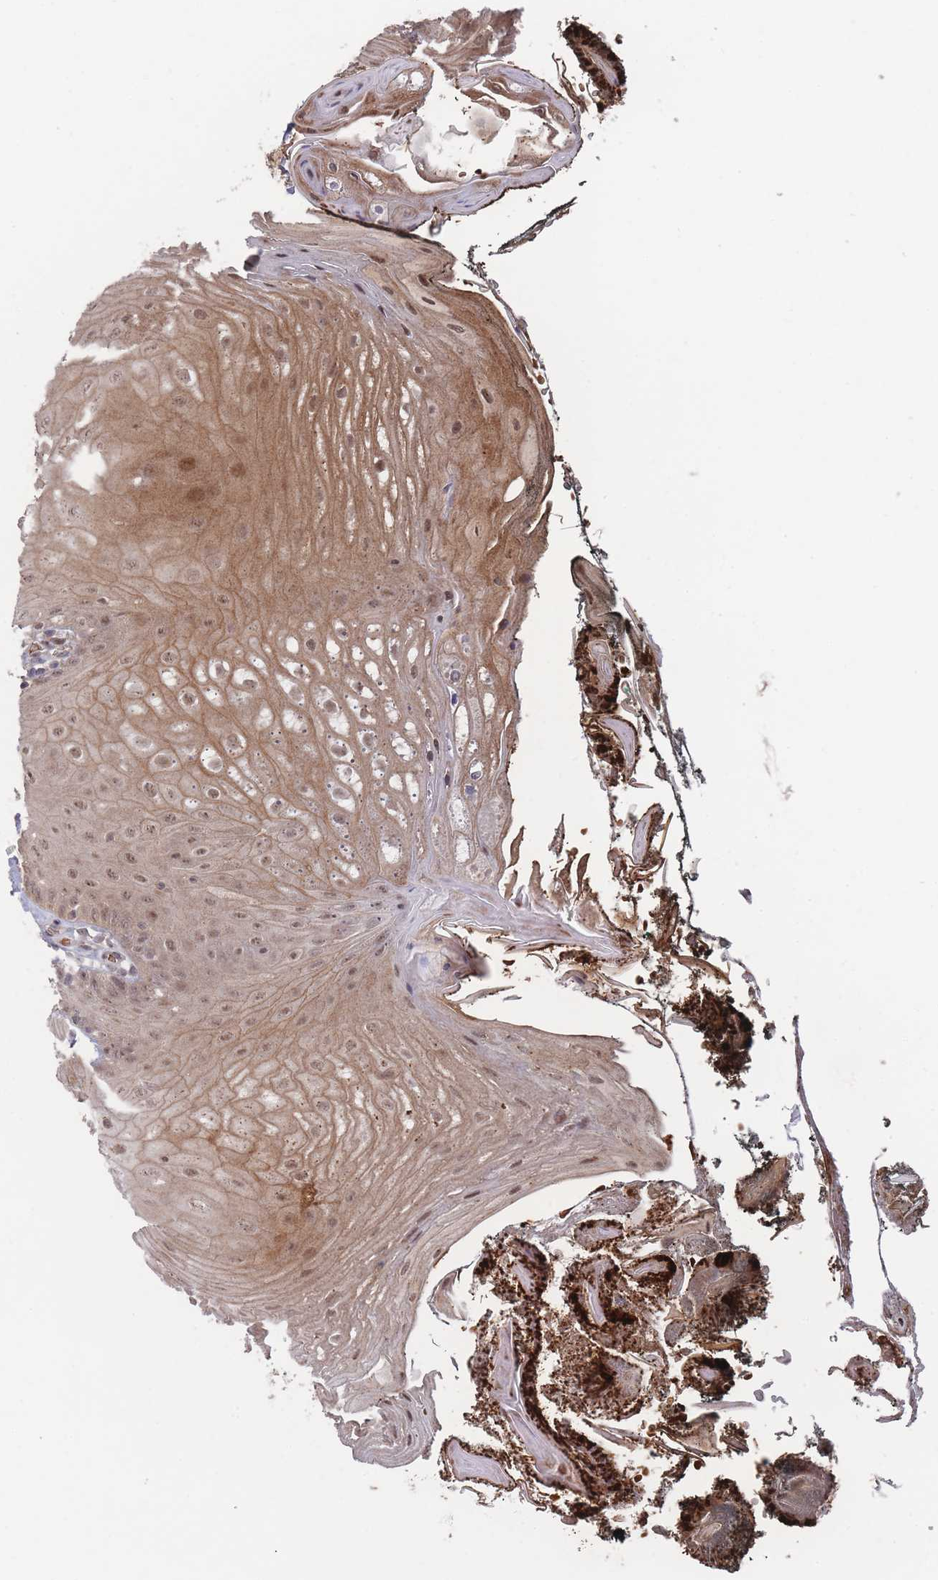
{"staining": {"intensity": "moderate", "quantity": ">75%", "location": "cytoplasmic/membranous,nuclear"}, "tissue": "oral mucosa", "cell_type": "Squamous epithelial cells", "image_type": "normal", "snomed": [{"axis": "morphology", "description": "Normal tissue, NOS"}, {"axis": "morphology", "description": "Squamous cell carcinoma, NOS"}, {"axis": "topography", "description": "Oral tissue"}, {"axis": "topography", "description": "Head-Neck"}], "caption": "Moderate cytoplasmic/membranous,nuclear positivity for a protein is seen in approximately >75% of squamous epithelial cells of benign oral mucosa using immunohistochemistry.", "gene": "SF3B1", "patient": {"sex": "female", "age": 81}}